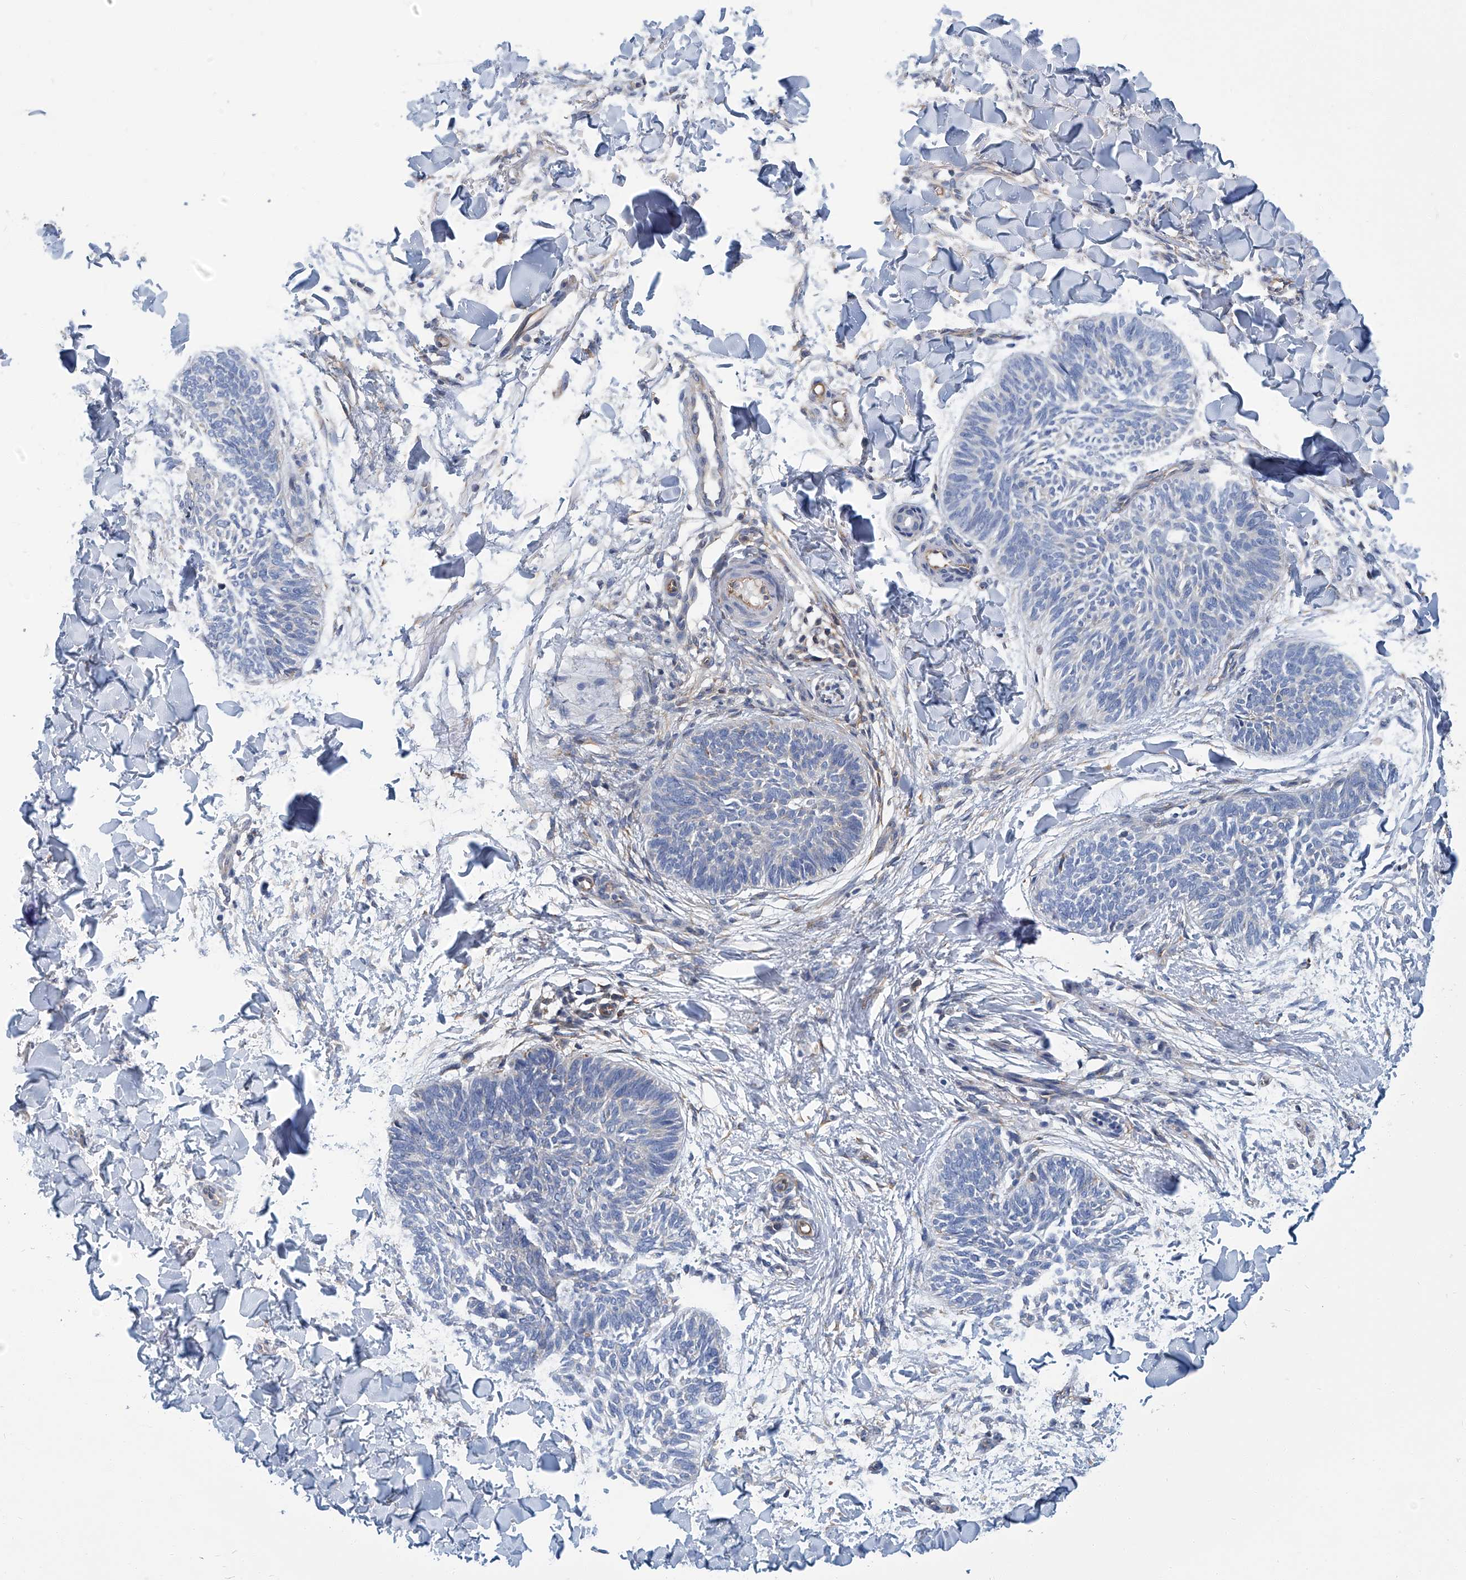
{"staining": {"intensity": "negative", "quantity": "none", "location": "none"}, "tissue": "skin cancer", "cell_type": "Tumor cells", "image_type": "cancer", "snomed": [{"axis": "morphology", "description": "Normal tissue, NOS"}, {"axis": "morphology", "description": "Basal cell carcinoma"}, {"axis": "topography", "description": "Skin"}], "caption": "Immunohistochemistry of human skin cancer displays no expression in tumor cells.", "gene": "PSMB10", "patient": {"sex": "male", "age": 50}}